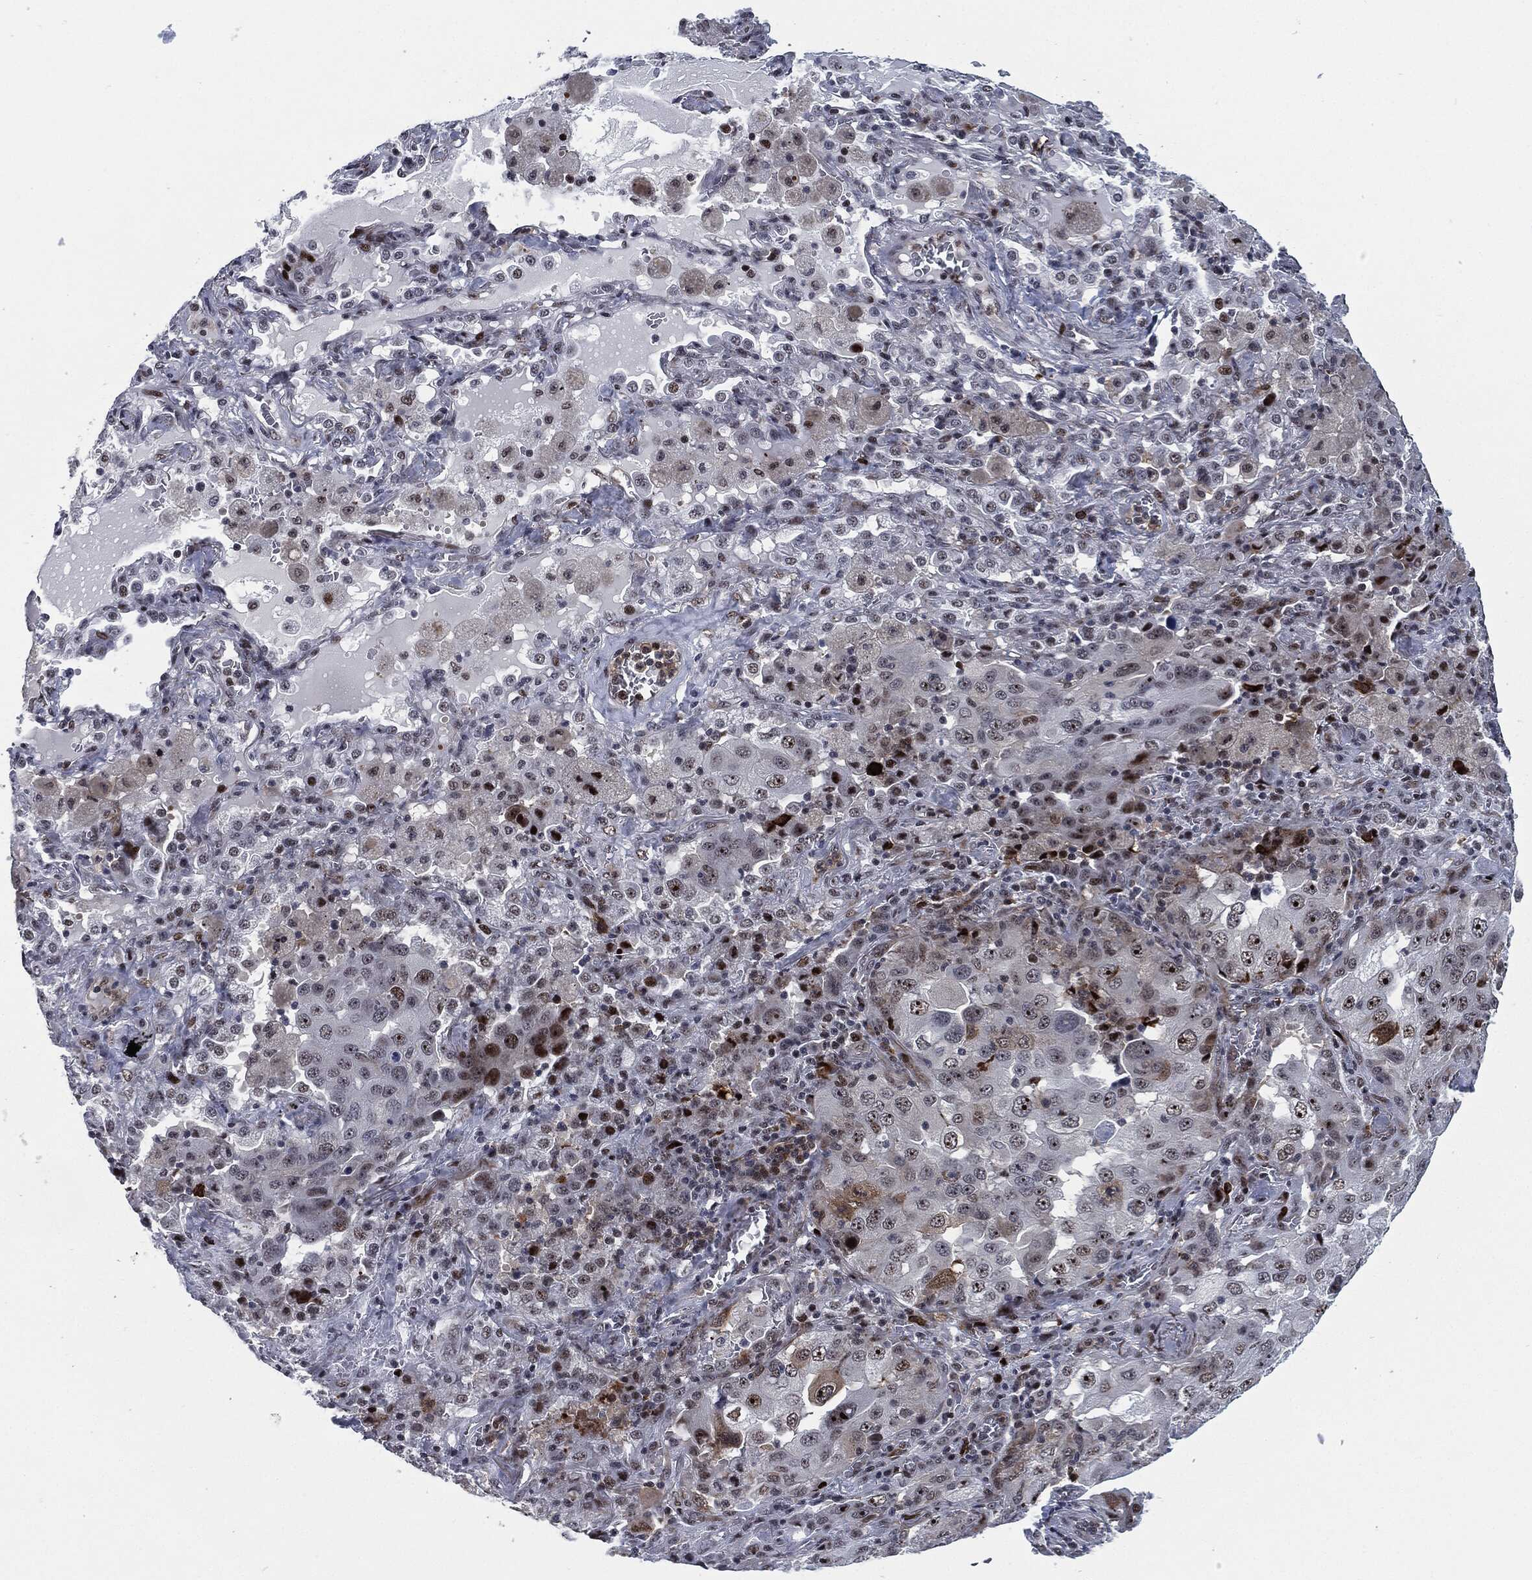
{"staining": {"intensity": "strong", "quantity": "<25%", "location": "nuclear"}, "tissue": "lung cancer", "cell_type": "Tumor cells", "image_type": "cancer", "snomed": [{"axis": "morphology", "description": "Adenocarcinoma, NOS"}, {"axis": "topography", "description": "Lung"}], "caption": "A brown stain highlights strong nuclear positivity of a protein in human lung cancer tumor cells. The staining was performed using DAB (3,3'-diaminobenzidine) to visualize the protein expression in brown, while the nuclei were stained in blue with hematoxylin (Magnification: 20x).", "gene": "AKT2", "patient": {"sex": "female", "age": 61}}